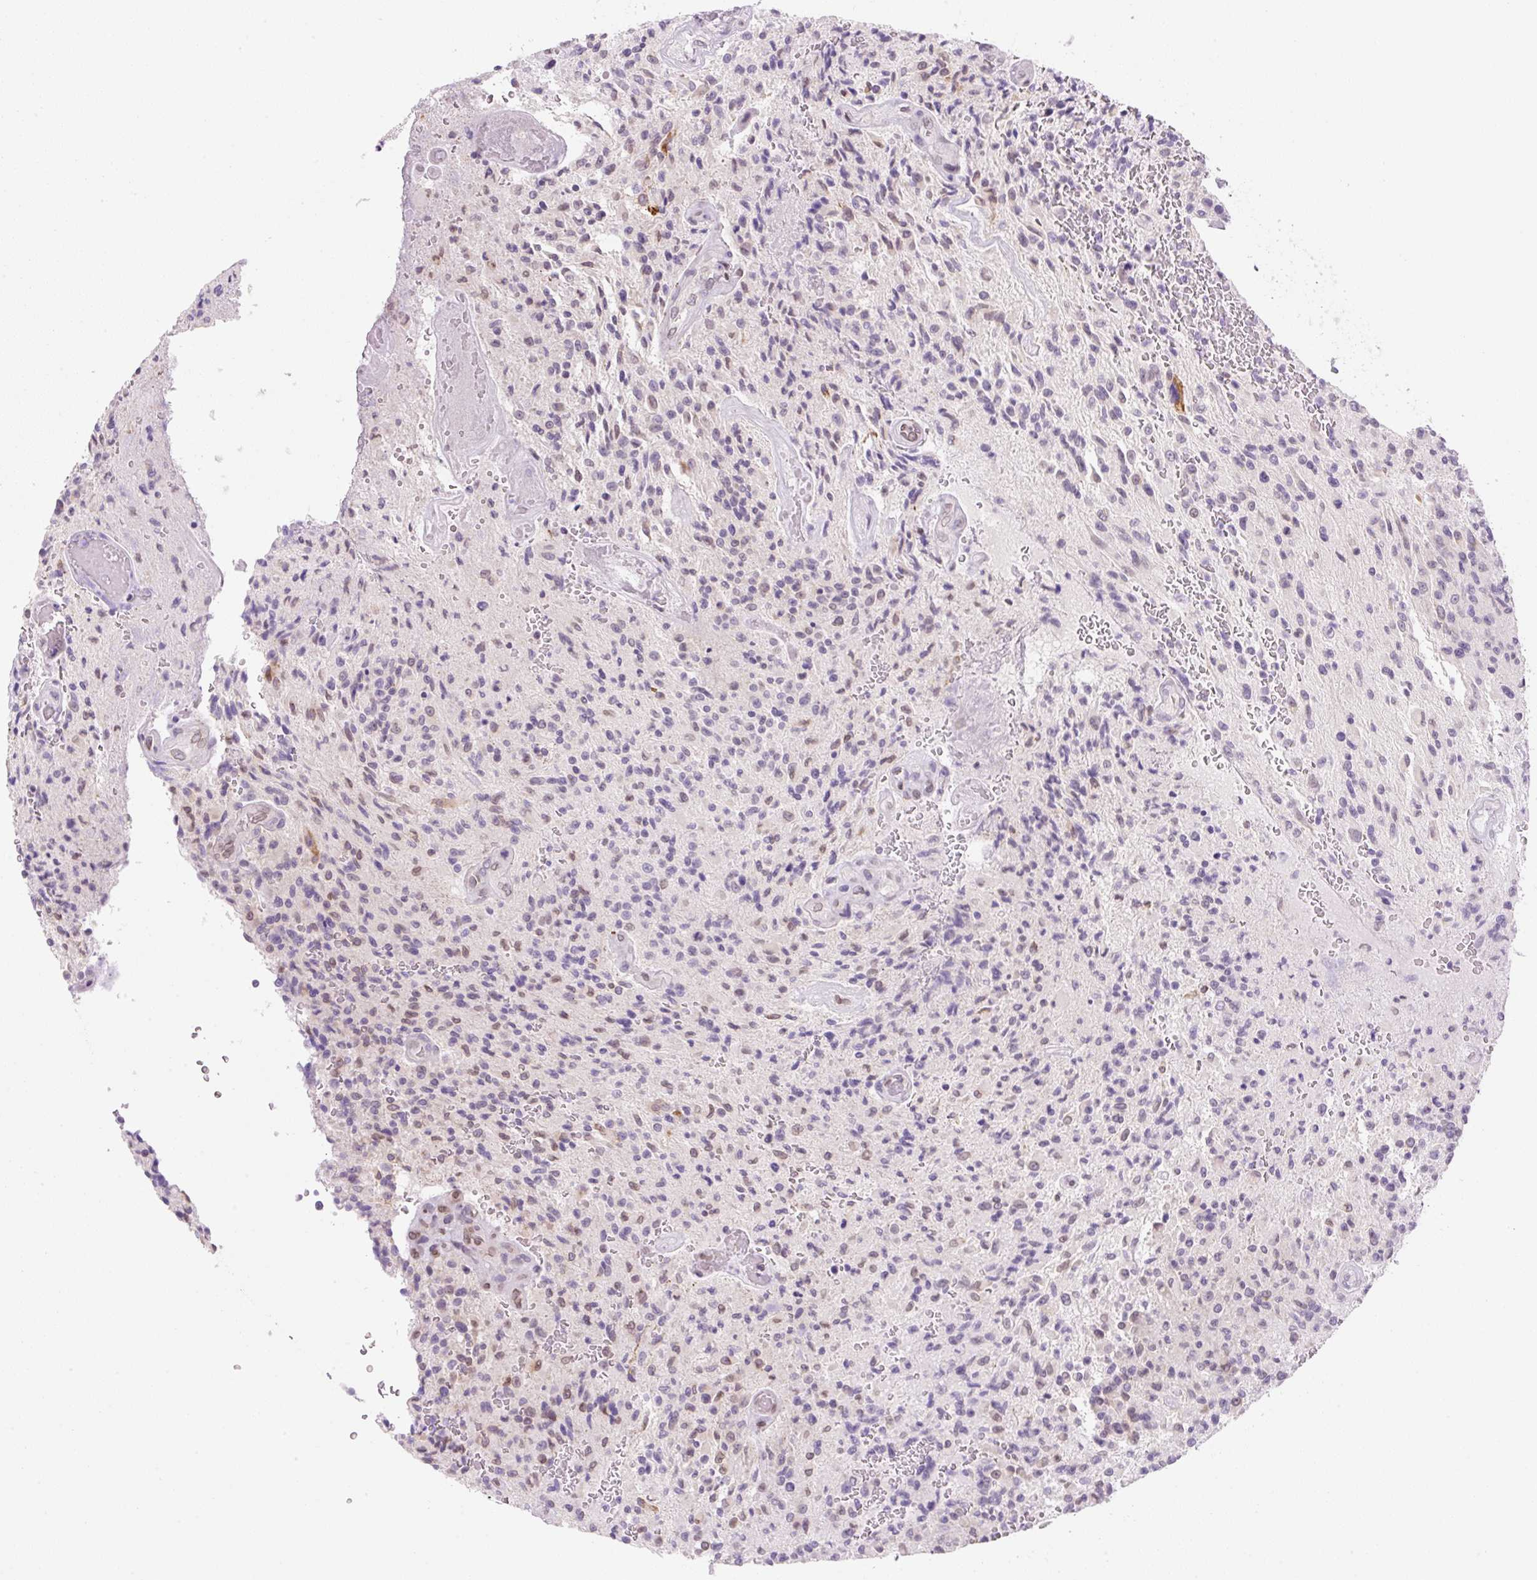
{"staining": {"intensity": "weak", "quantity": "<25%", "location": "cytoplasmic/membranous,nuclear"}, "tissue": "glioma", "cell_type": "Tumor cells", "image_type": "cancer", "snomed": [{"axis": "morphology", "description": "Normal tissue, NOS"}, {"axis": "morphology", "description": "Glioma, malignant, High grade"}, {"axis": "topography", "description": "Cerebral cortex"}], "caption": "An IHC histopathology image of glioma is shown. There is no staining in tumor cells of glioma.", "gene": "SYNE3", "patient": {"sex": "male", "age": 56}}